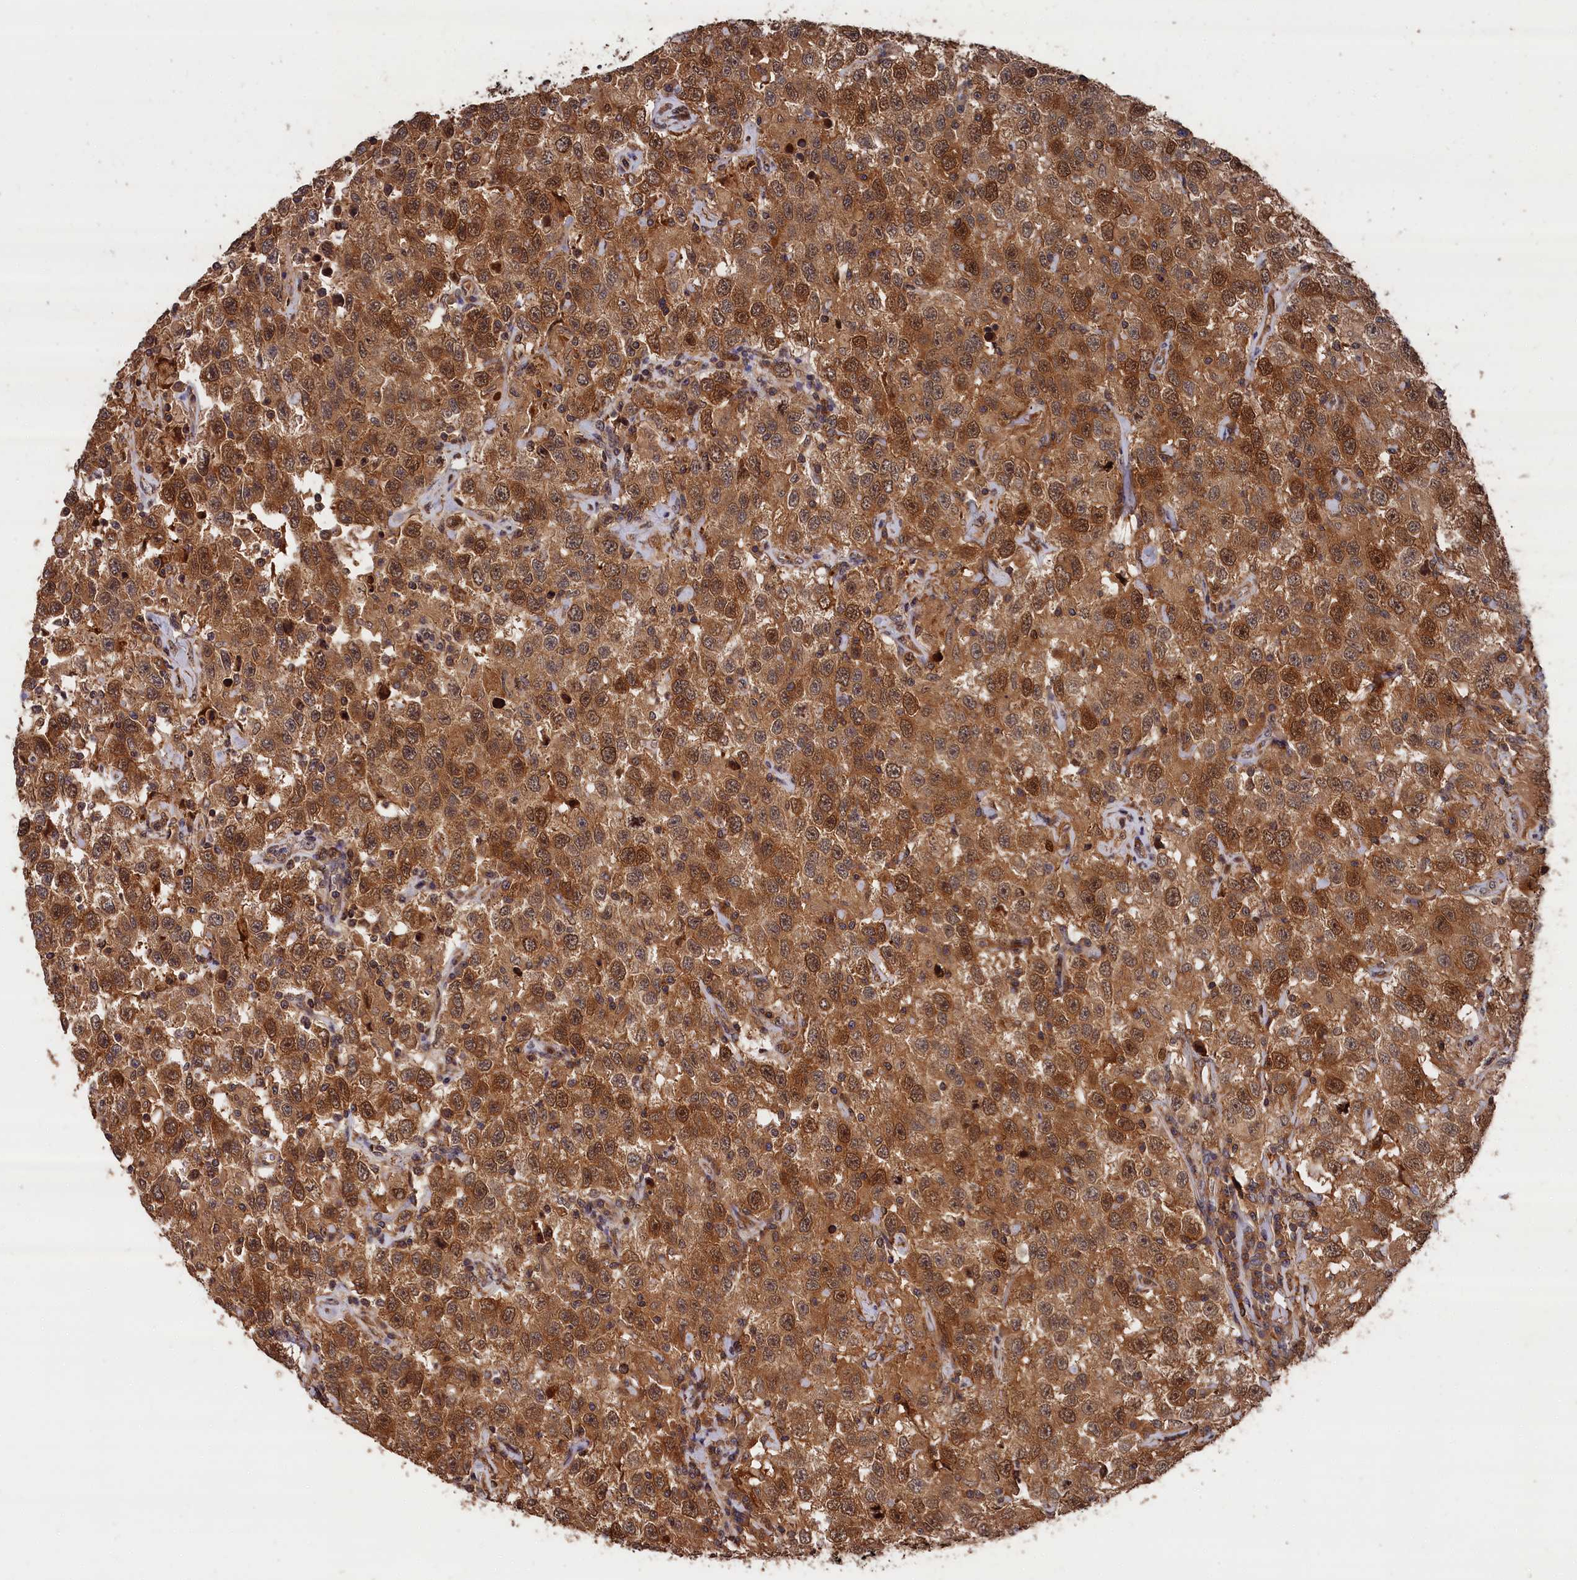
{"staining": {"intensity": "strong", "quantity": ">75%", "location": "cytoplasmic/membranous,nuclear"}, "tissue": "testis cancer", "cell_type": "Tumor cells", "image_type": "cancer", "snomed": [{"axis": "morphology", "description": "Seminoma, NOS"}, {"axis": "topography", "description": "Testis"}], "caption": "A brown stain labels strong cytoplasmic/membranous and nuclear staining of a protein in testis cancer (seminoma) tumor cells.", "gene": "RMI2", "patient": {"sex": "male", "age": 41}}